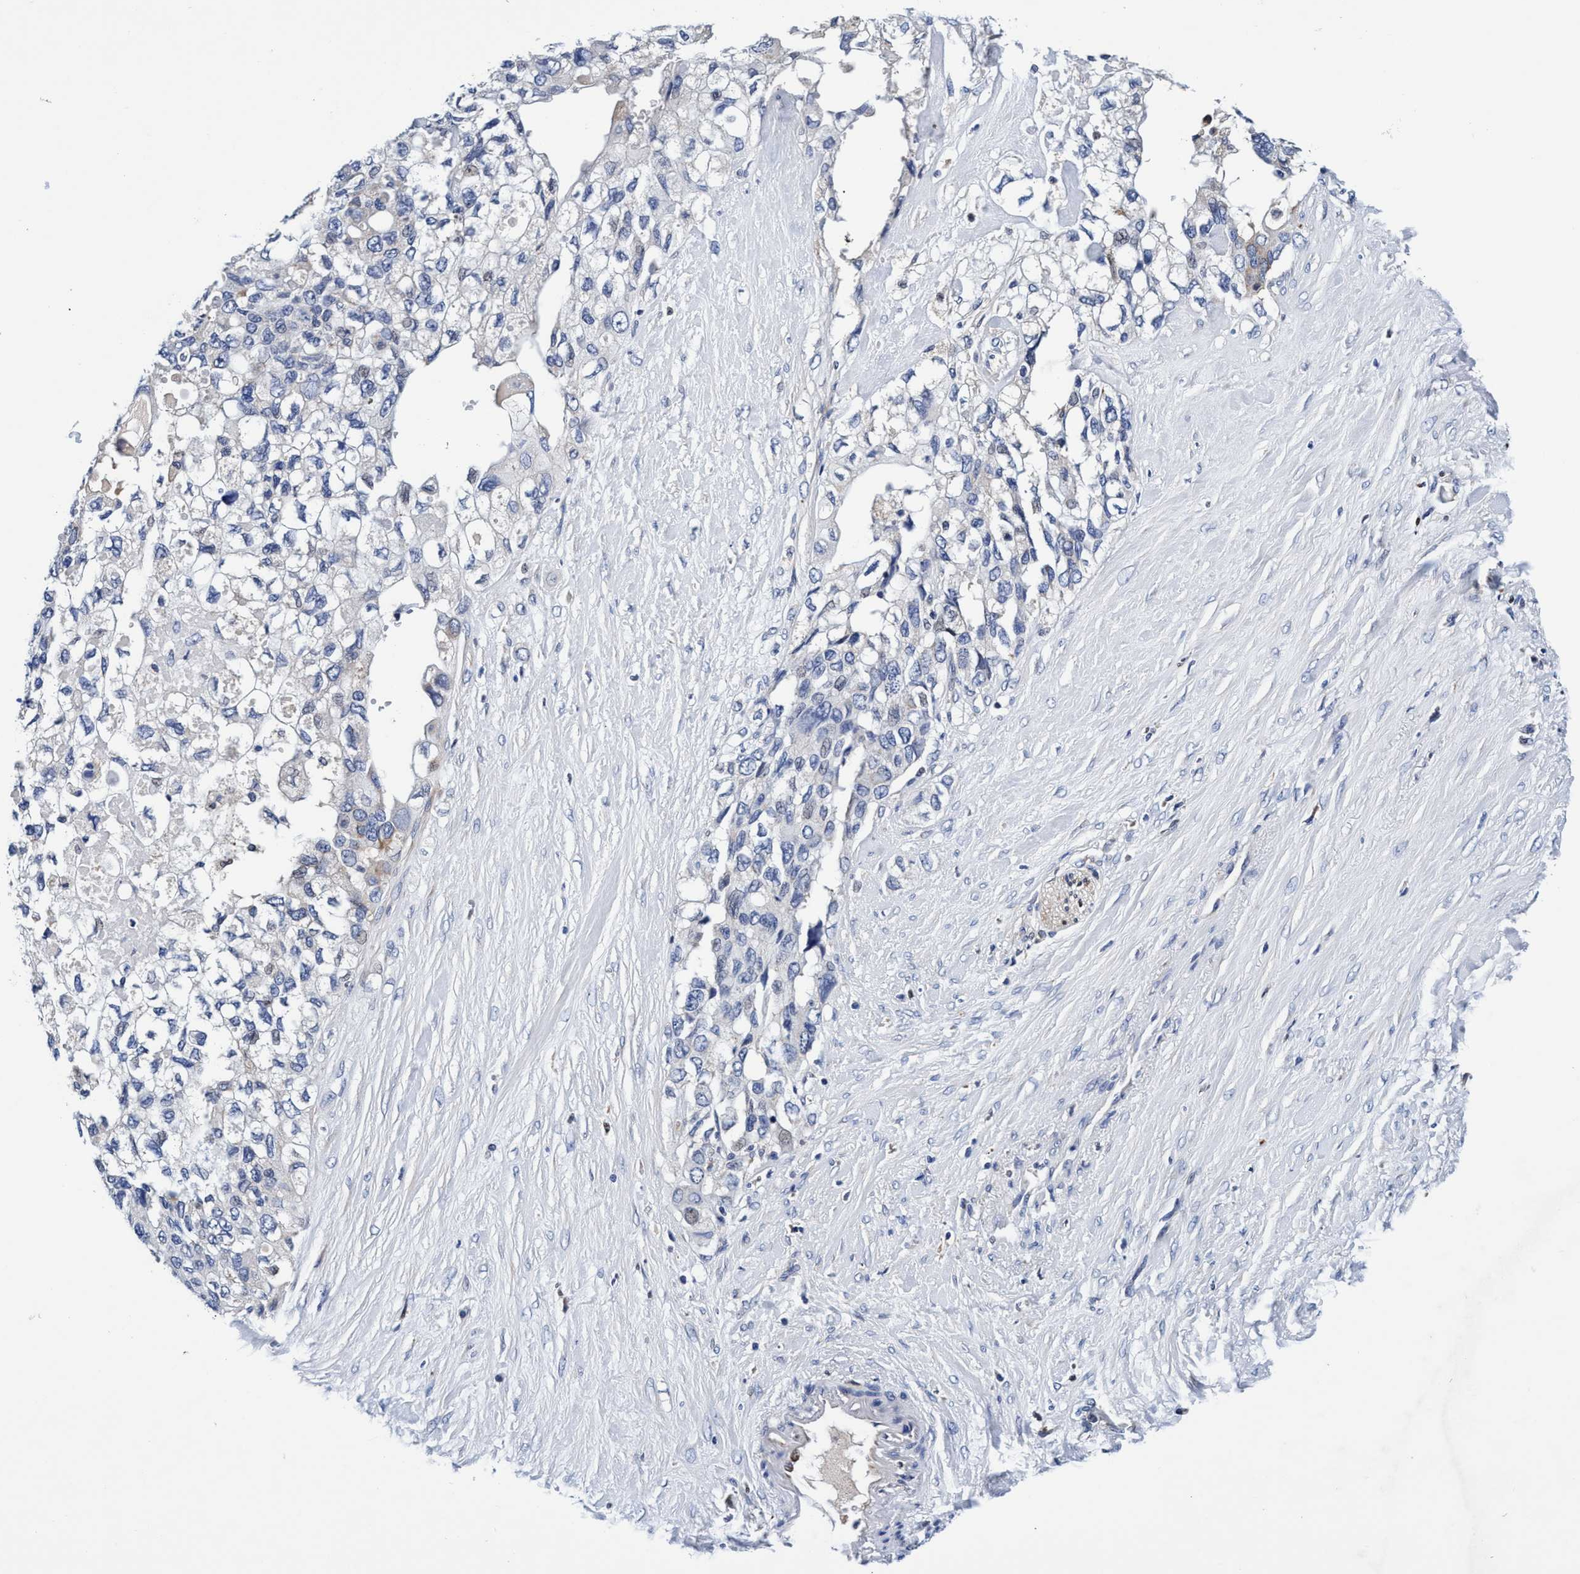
{"staining": {"intensity": "negative", "quantity": "none", "location": "none"}, "tissue": "pancreatic cancer", "cell_type": "Tumor cells", "image_type": "cancer", "snomed": [{"axis": "morphology", "description": "Adenocarcinoma, NOS"}, {"axis": "topography", "description": "Pancreas"}], "caption": "Micrograph shows no significant protein staining in tumor cells of pancreatic adenocarcinoma.", "gene": "UBALD2", "patient": {"sex": "female", "age": 56}}